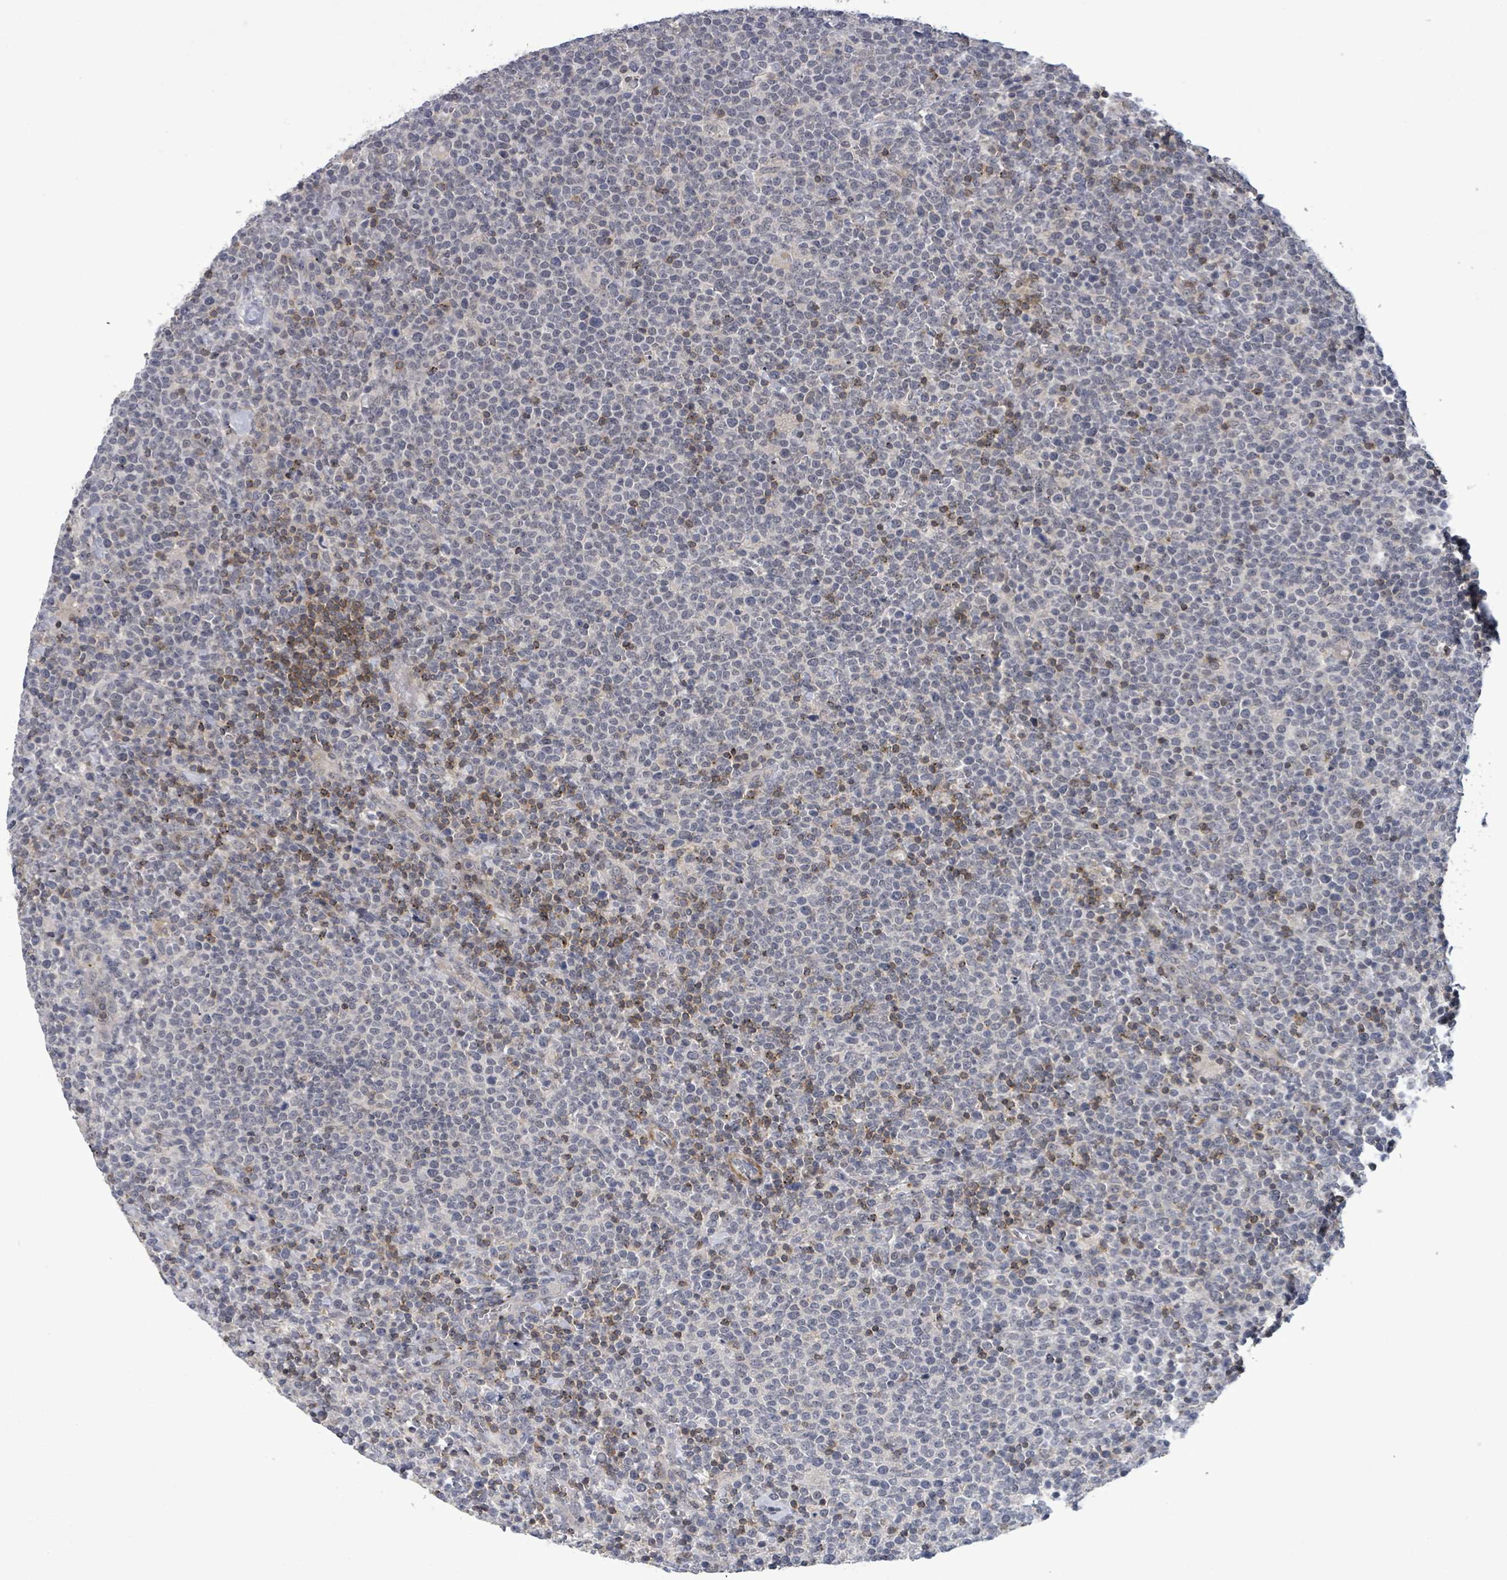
{"staining": {"intensity": "negative", "quantity": "none", "location": "none"}, "tissue": "lymphoma", "cell_type": "Tumor cells", "image_type": "cancer", "snomed": [{"axis": "morphology", "description": "Malignant lymphoma, non-Hodgkin's type, High grade"}, {"axis": "topography", "description": "Lymph node"}], "caption": "Immunohistochemical staining of malignant lymphoma, non-Hodgkin's type (high-grade) reveals no significant staining in tumor cells.", "gene": "AMMECR1", "patient": {"sex": "male", "age": 61}}